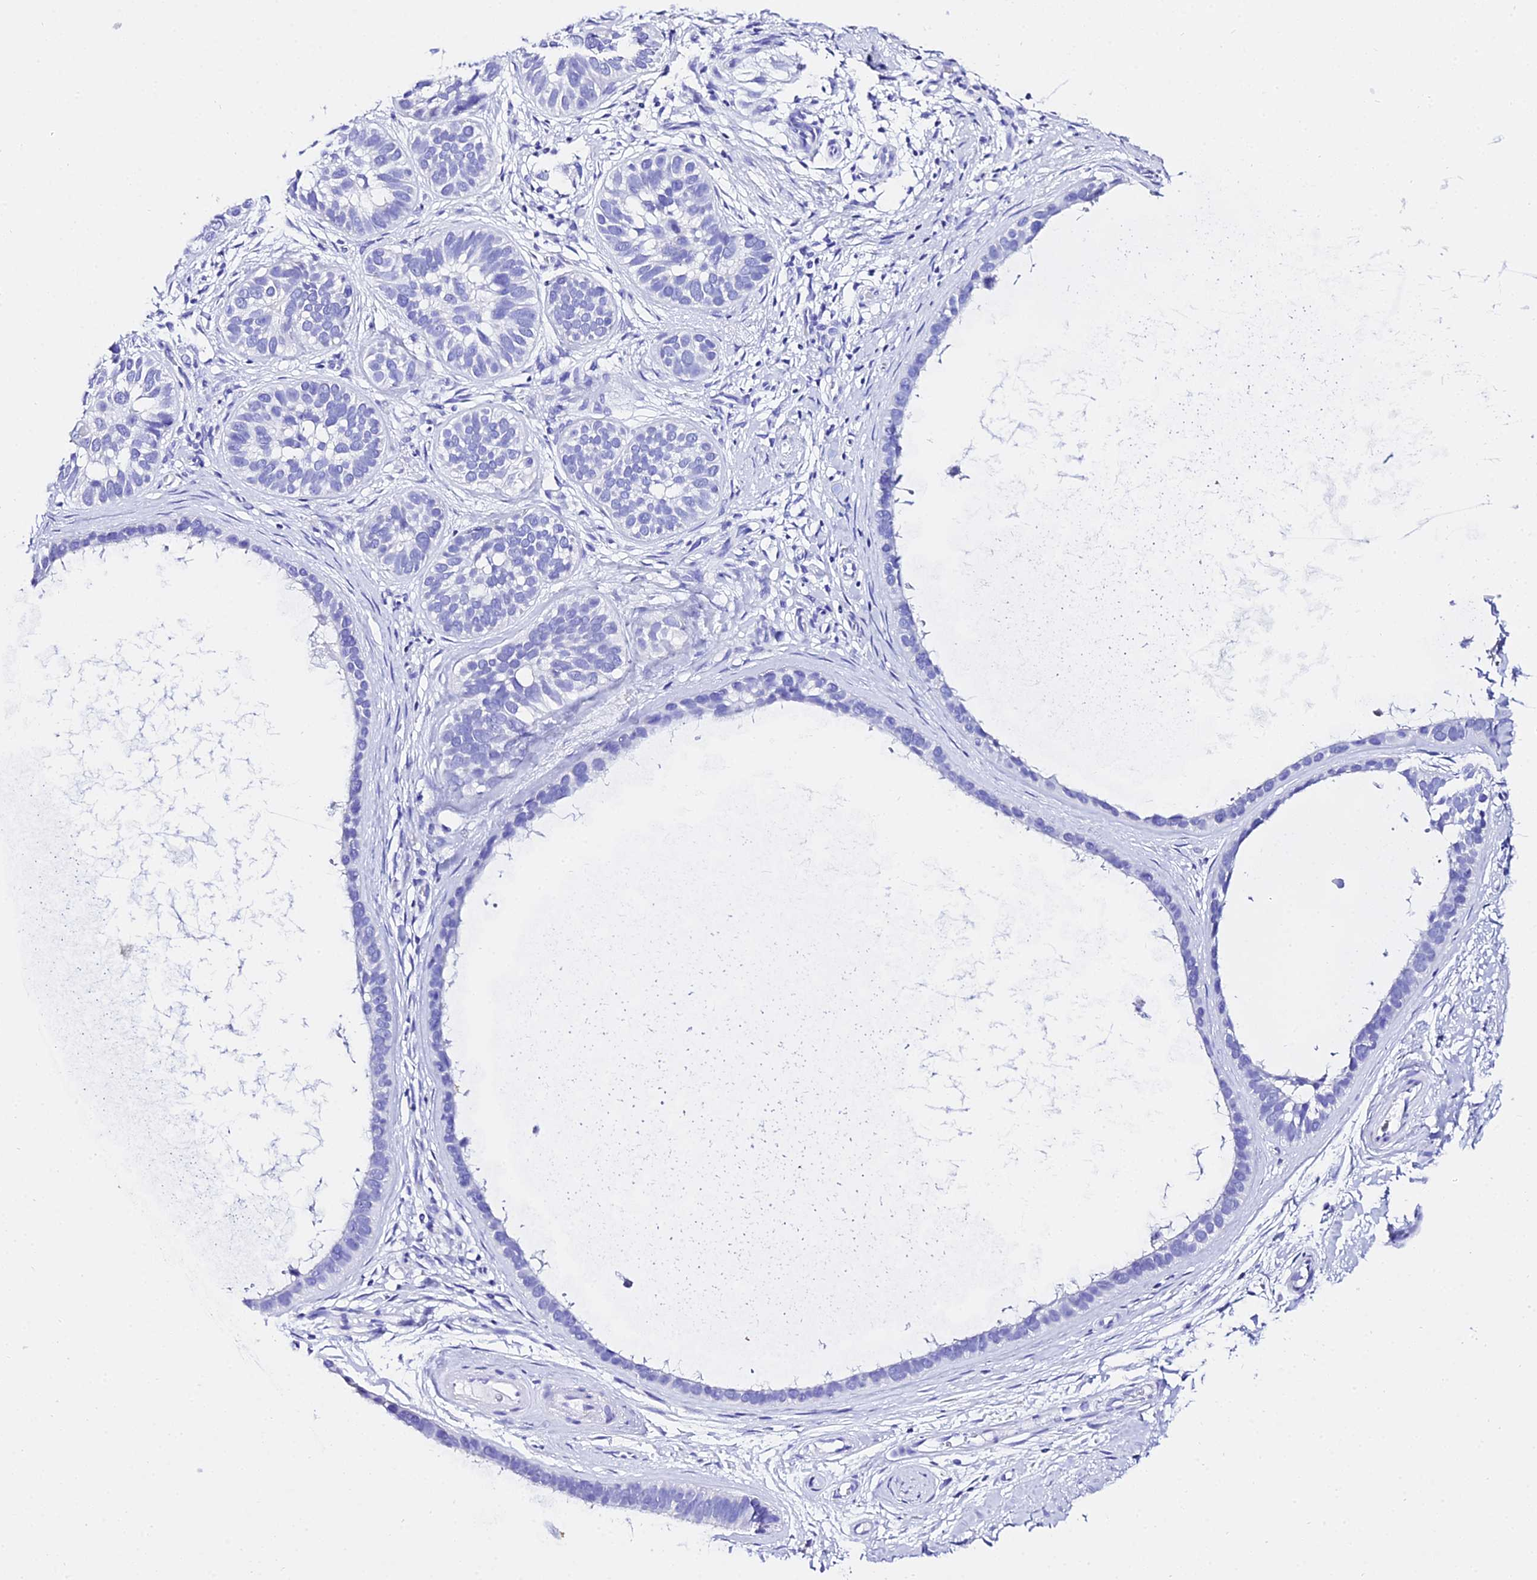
{"staining": {"intensity": "negative", "quantity": "none", "location": "none"}, "tissue": "skin cancer", "cell_type": "Tumor cells", "image_type": "cancer", "snomed": [{"axis": "morphology", "description": "Basal cell carcinoma"}, {"axis": "topography", "description": "Skin"}], "caption": "Tumor cells show no significant protein positivity in skin cancer (basal cell carcinoma).", "gene": "TRMT44", "patient": {"sex": "male", "age": 62}}